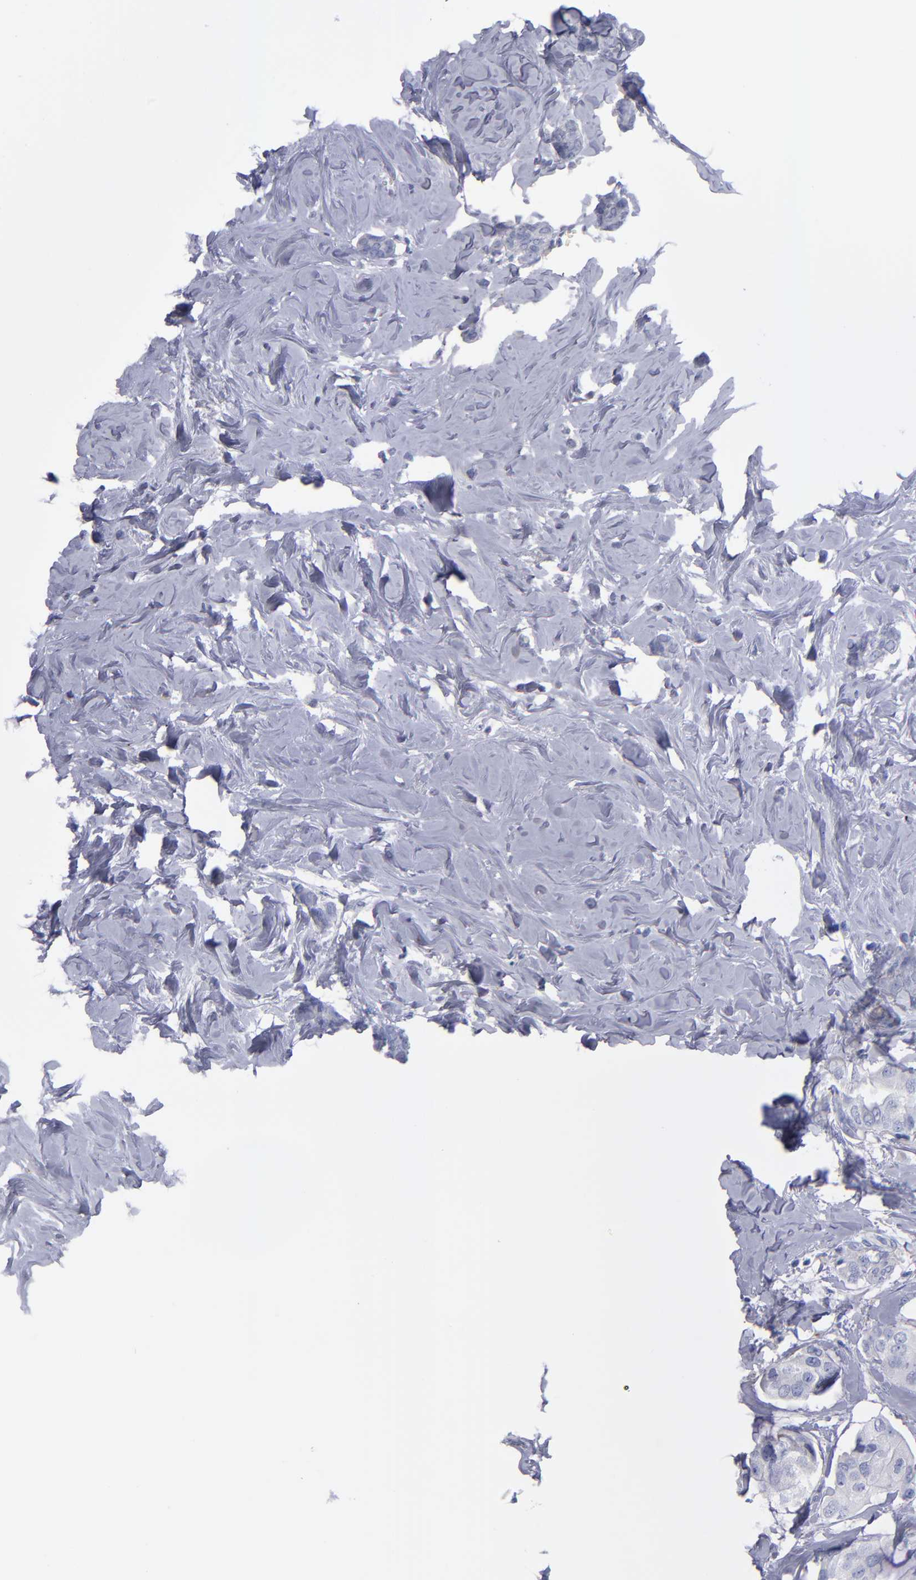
{"staining": {"intensity": "negative", "quantity": "none", "location": "none"}, "tissue": "breast cancer", "cell_type": "Tumor cells", "image_type": "cancer", "snomed": [{"axis": "morphology", "description": "Duct carcinoma"}, {"axis": "topography", "description": "Breast"}], "caption": "The immunohistochemistry (IHC) micrograph has no significant staining in tumor cells of breast cancer (intraductal carcinoma) tissue.", "gene": "MFGE8", "patient": {"sex": "female", "age": 84}}